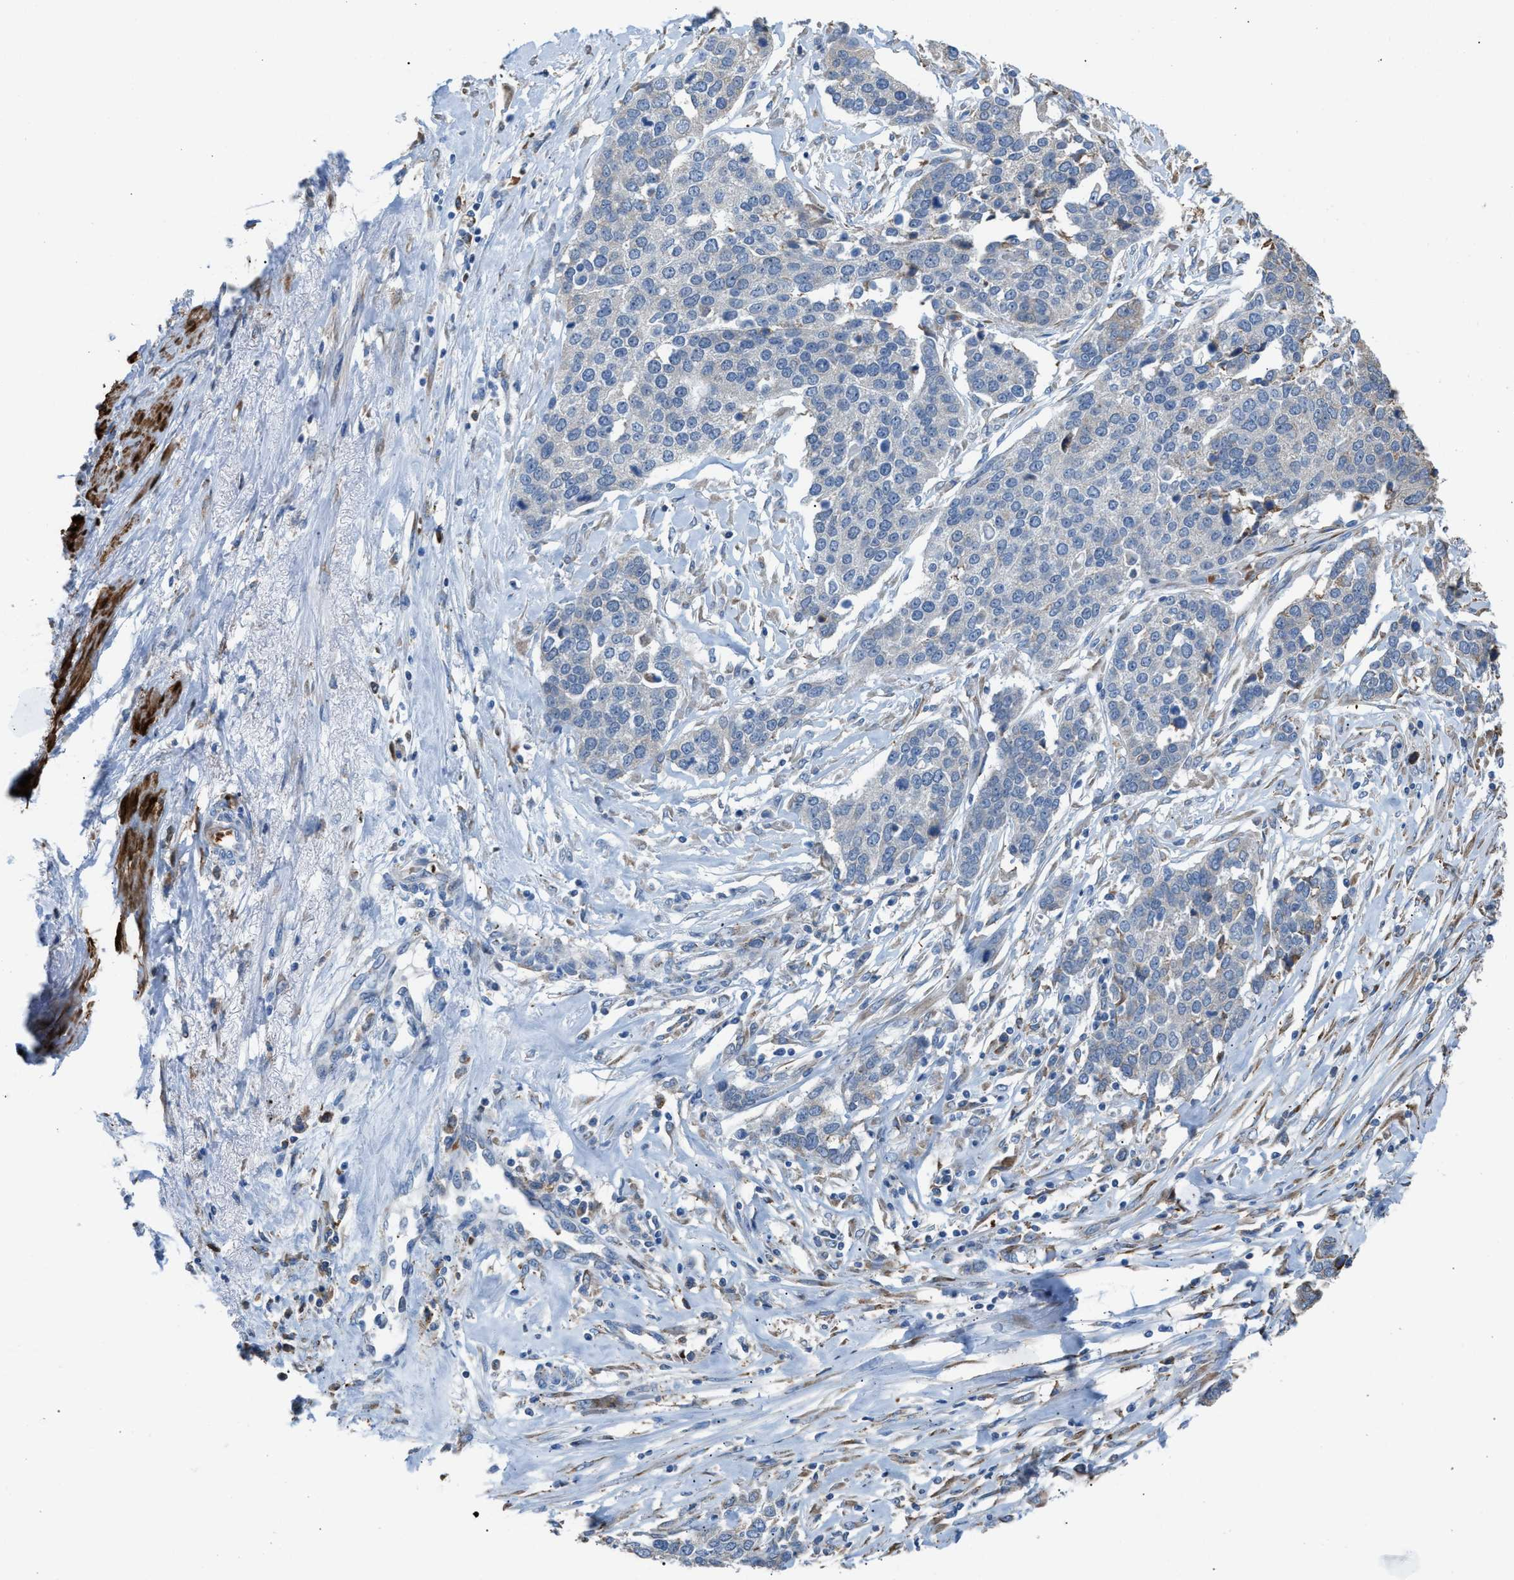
{"staining": {"intensity": "negative", "quantity": "none", "location": "none"}, "tissue": "ovarian cancer", "cell_type": "Tumor cells", "image_type": "cancer", "snomed": [{"axis": "morphology", "description": "Cystadenocarcinoma, serous, NOS"}, {"axis": "topography", "description": "Ovary"}], "caption": "The IHC micrograph has no significant staining in tumor cells of ovarian serous cystadenocarcinoma tissue.", "gene": "CA3", "patient": {"sex": "female", "age": 44}}